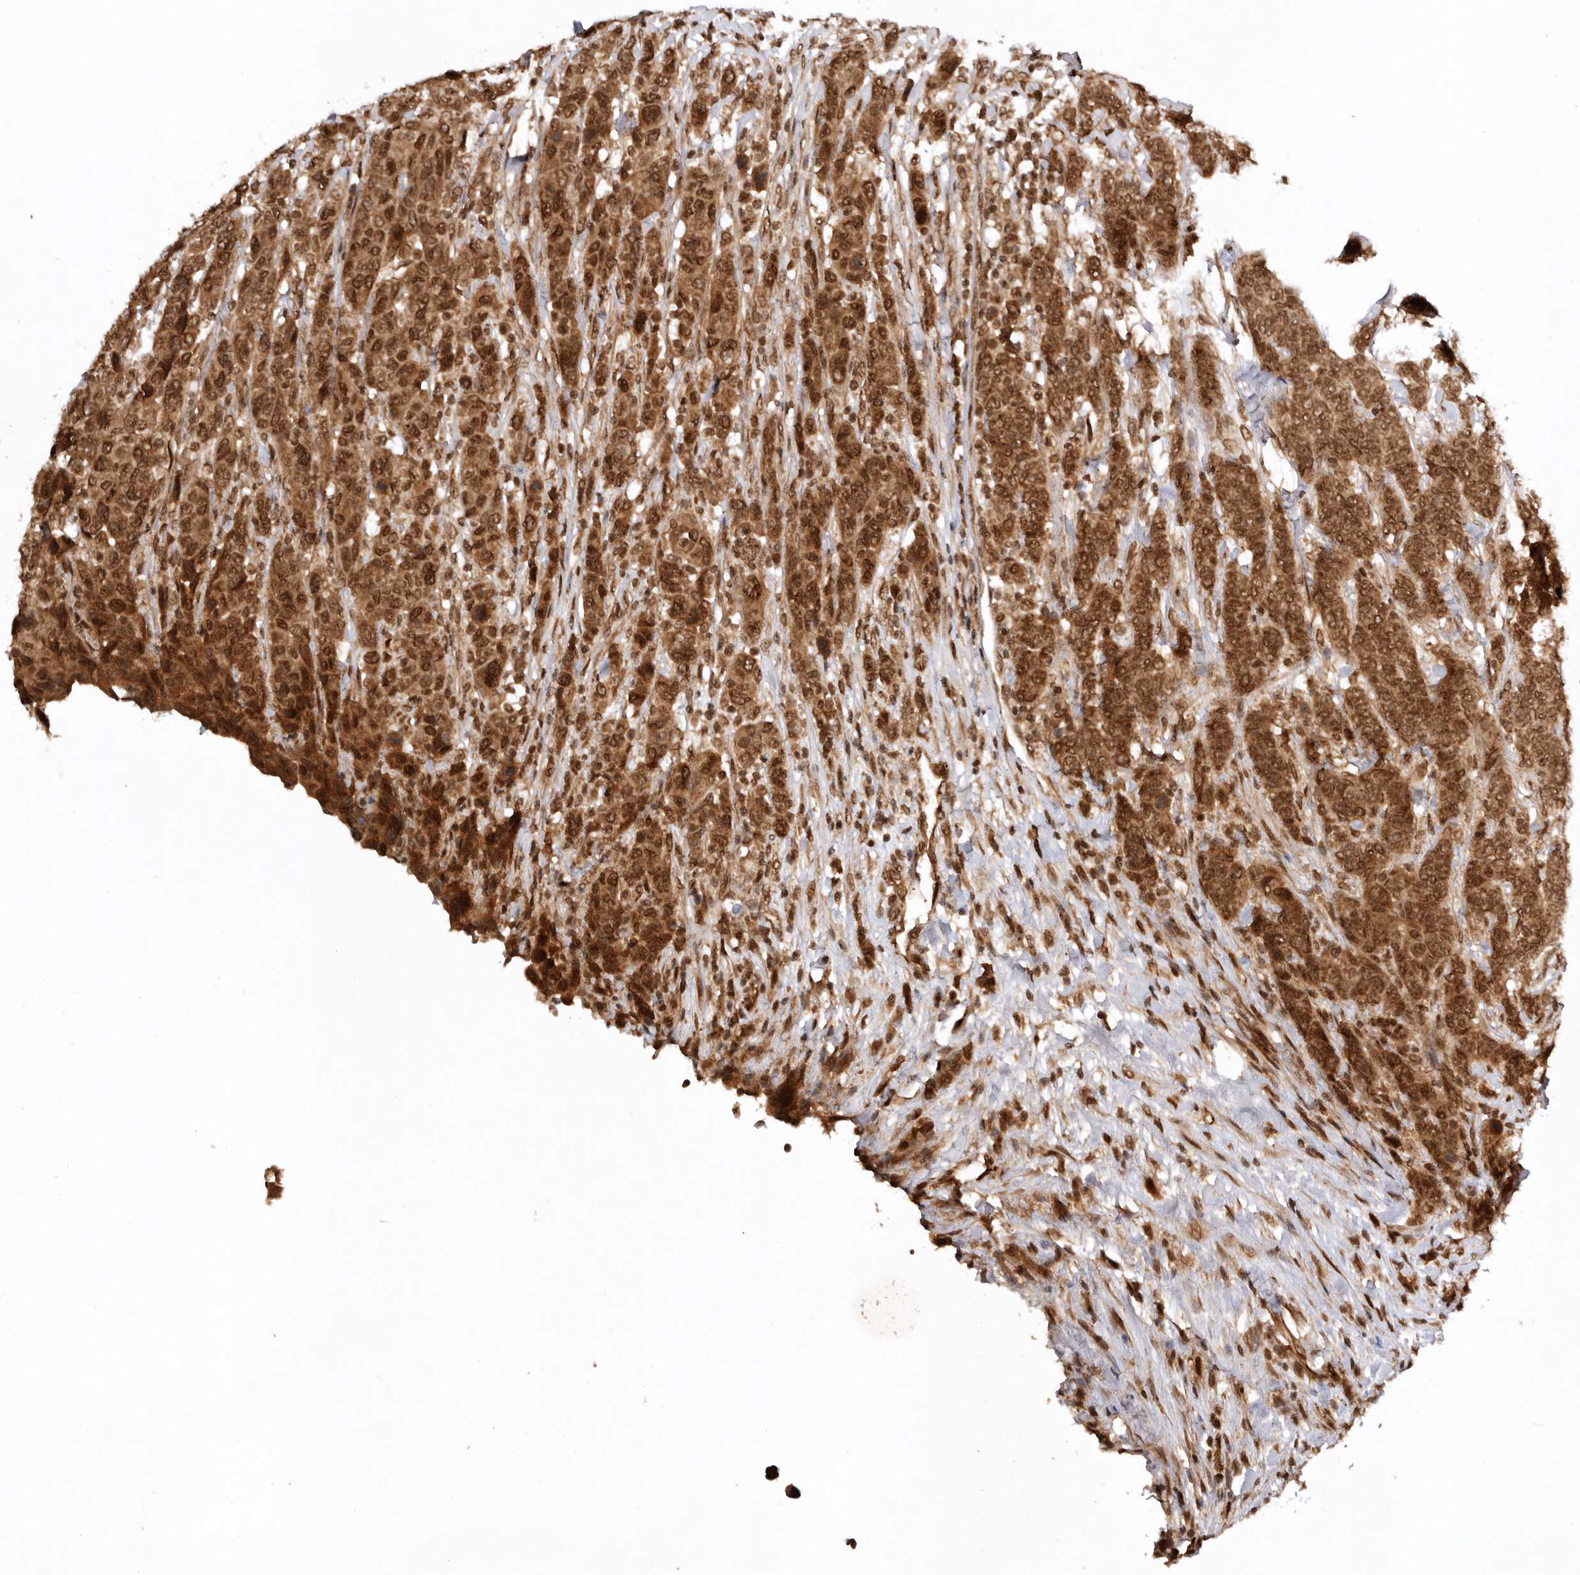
{"staining": {"intensity": "strong", "quantity": ">75%", "location": "cytoplasmic/membranous,nuclear"}, "tissue": "breast cancer", "cell_type": "Tumor cells", "image_type": "cancer", "snomed": [{"axis": "morphology", "description": "Duct carcinoma"}, {"axis": "topography", "description": "Breast"}], "caption": "Immunohistochemistry (DAB (3,3'-diaminobenzidine)) staining of breast cancer displays strong cytoplasmic/membranous and nuclear protein positivity in approximately >75% of tumor cells.", "gene": "TARS2", "patient": {"sex": "female", "age": 37}}